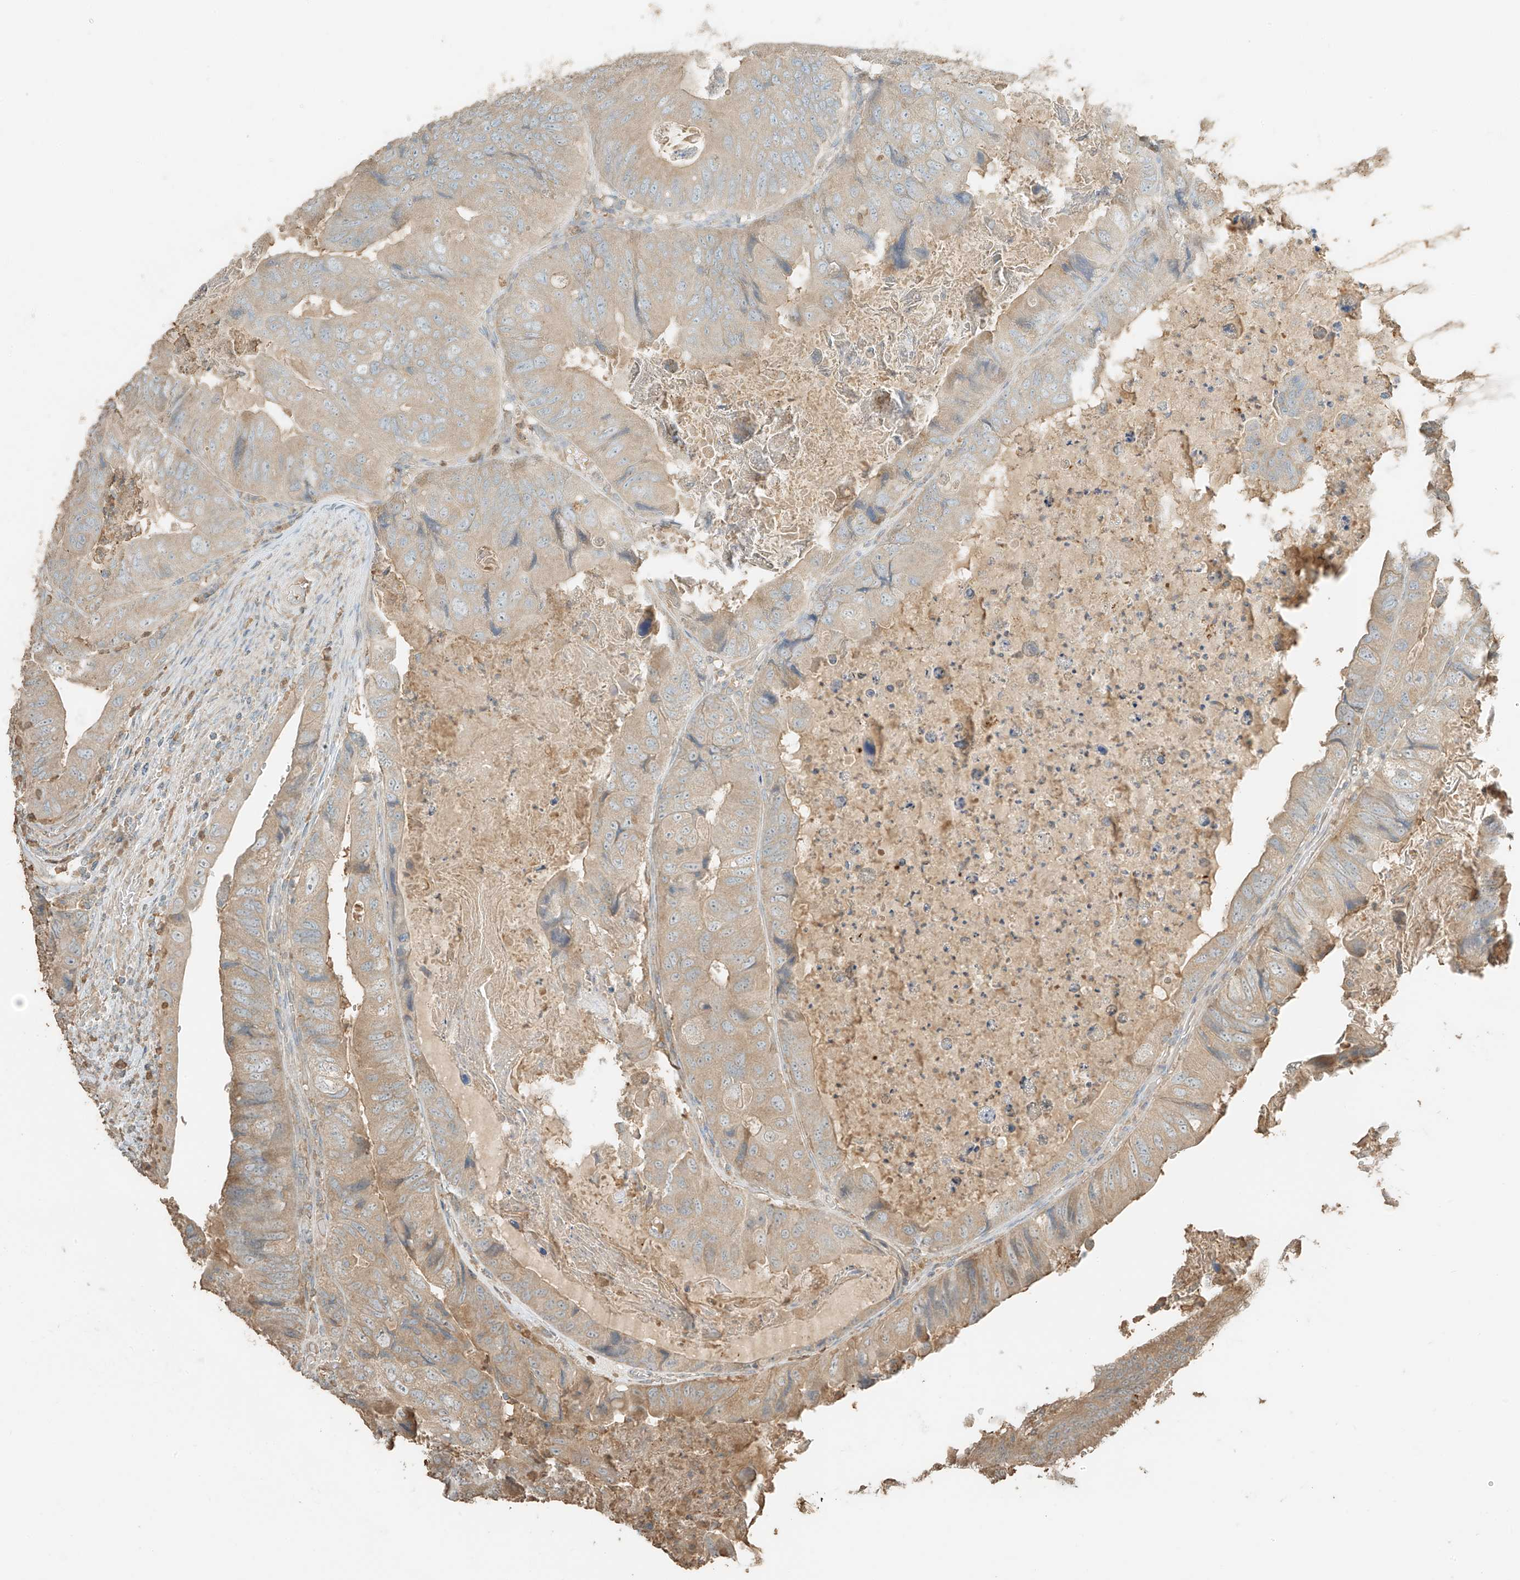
{"staining": {"intensity": "weak", "quantity": "25%-75%", "location": "cytoplasmic/membranous"}, "tissue": "colorectal cancer", "cell_type": "Tumor cells", "image_type": "cancer", "snomed": [{"axis": "morphology", "description": "Adenocarcinoma, NOS"}, {"axis": "topography", "description": "Rectum"}], "caption": "Approximately 25%-75% of tumor cells in colorectal cancer (adenocarcinoma) reveal weak cytoplasmic/membranous protein positivity as visualized by brown immunohistochemical staining.", "gene": "RFTN2", "patient": {"sex": "male", "age": 63}}